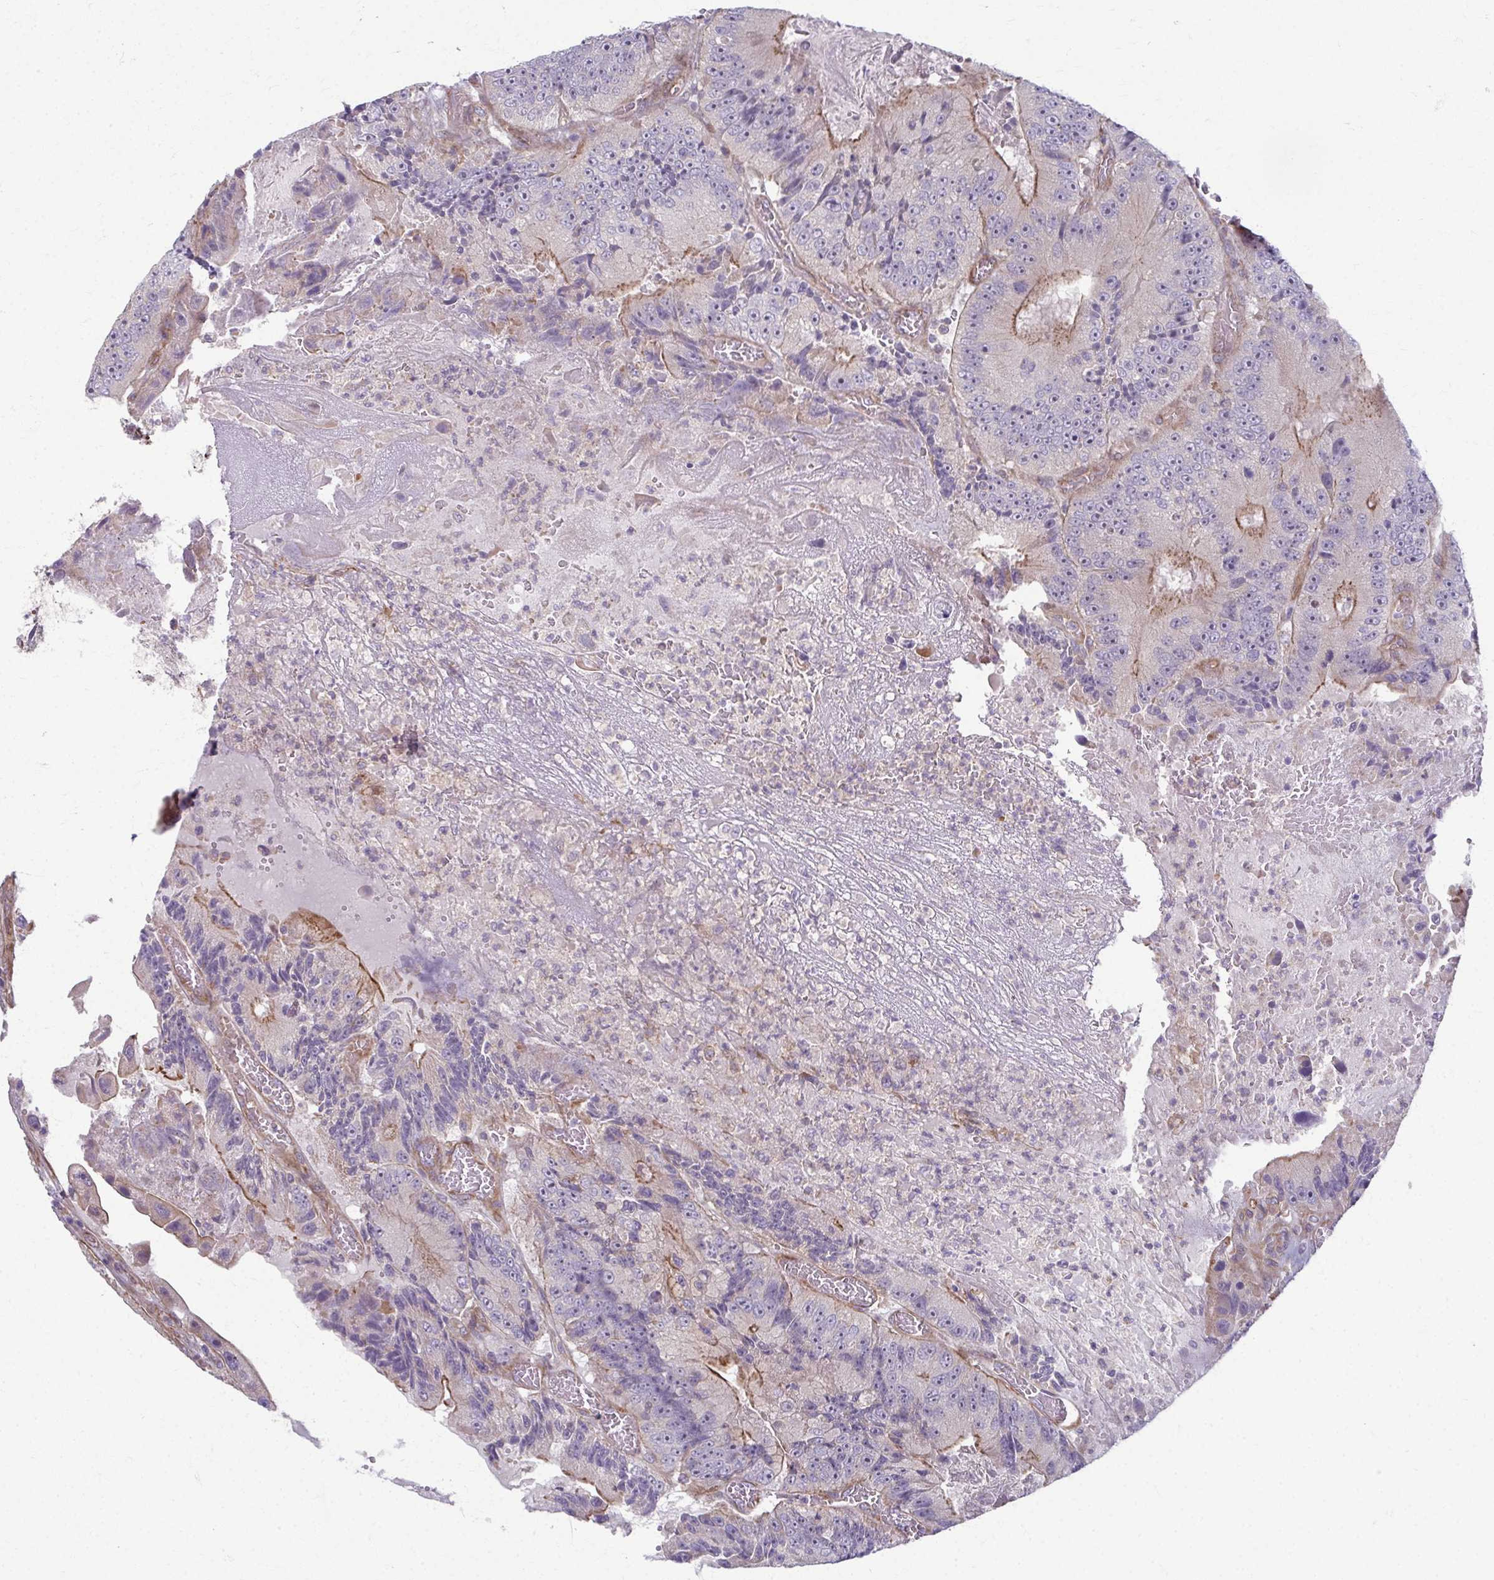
{"staining": {"intensity": "moderate", "quantity": "25%-75%", "location": "cytoplasmic/membranous"}, "tissue": "colorectal cancer", "cell_type": "Tumor cells", "image_type": "cancer", "snomed": [{"axis": "morphology", "description": "Adenocarcinoma, NOS"}, {"axis": "topography", "description": "Colon"}], "caption": "Immunohistochemistry (DAB (3,3'-diaminobenzidine)) staining of human colorectal cancer (adenocarcinoma) exhibits moderate cytoplasmic/membranous protein positivity in about 25%-75% of tumor cells.", "gene": "EID2B", "patient": {"sex": "female", "age": 86}}